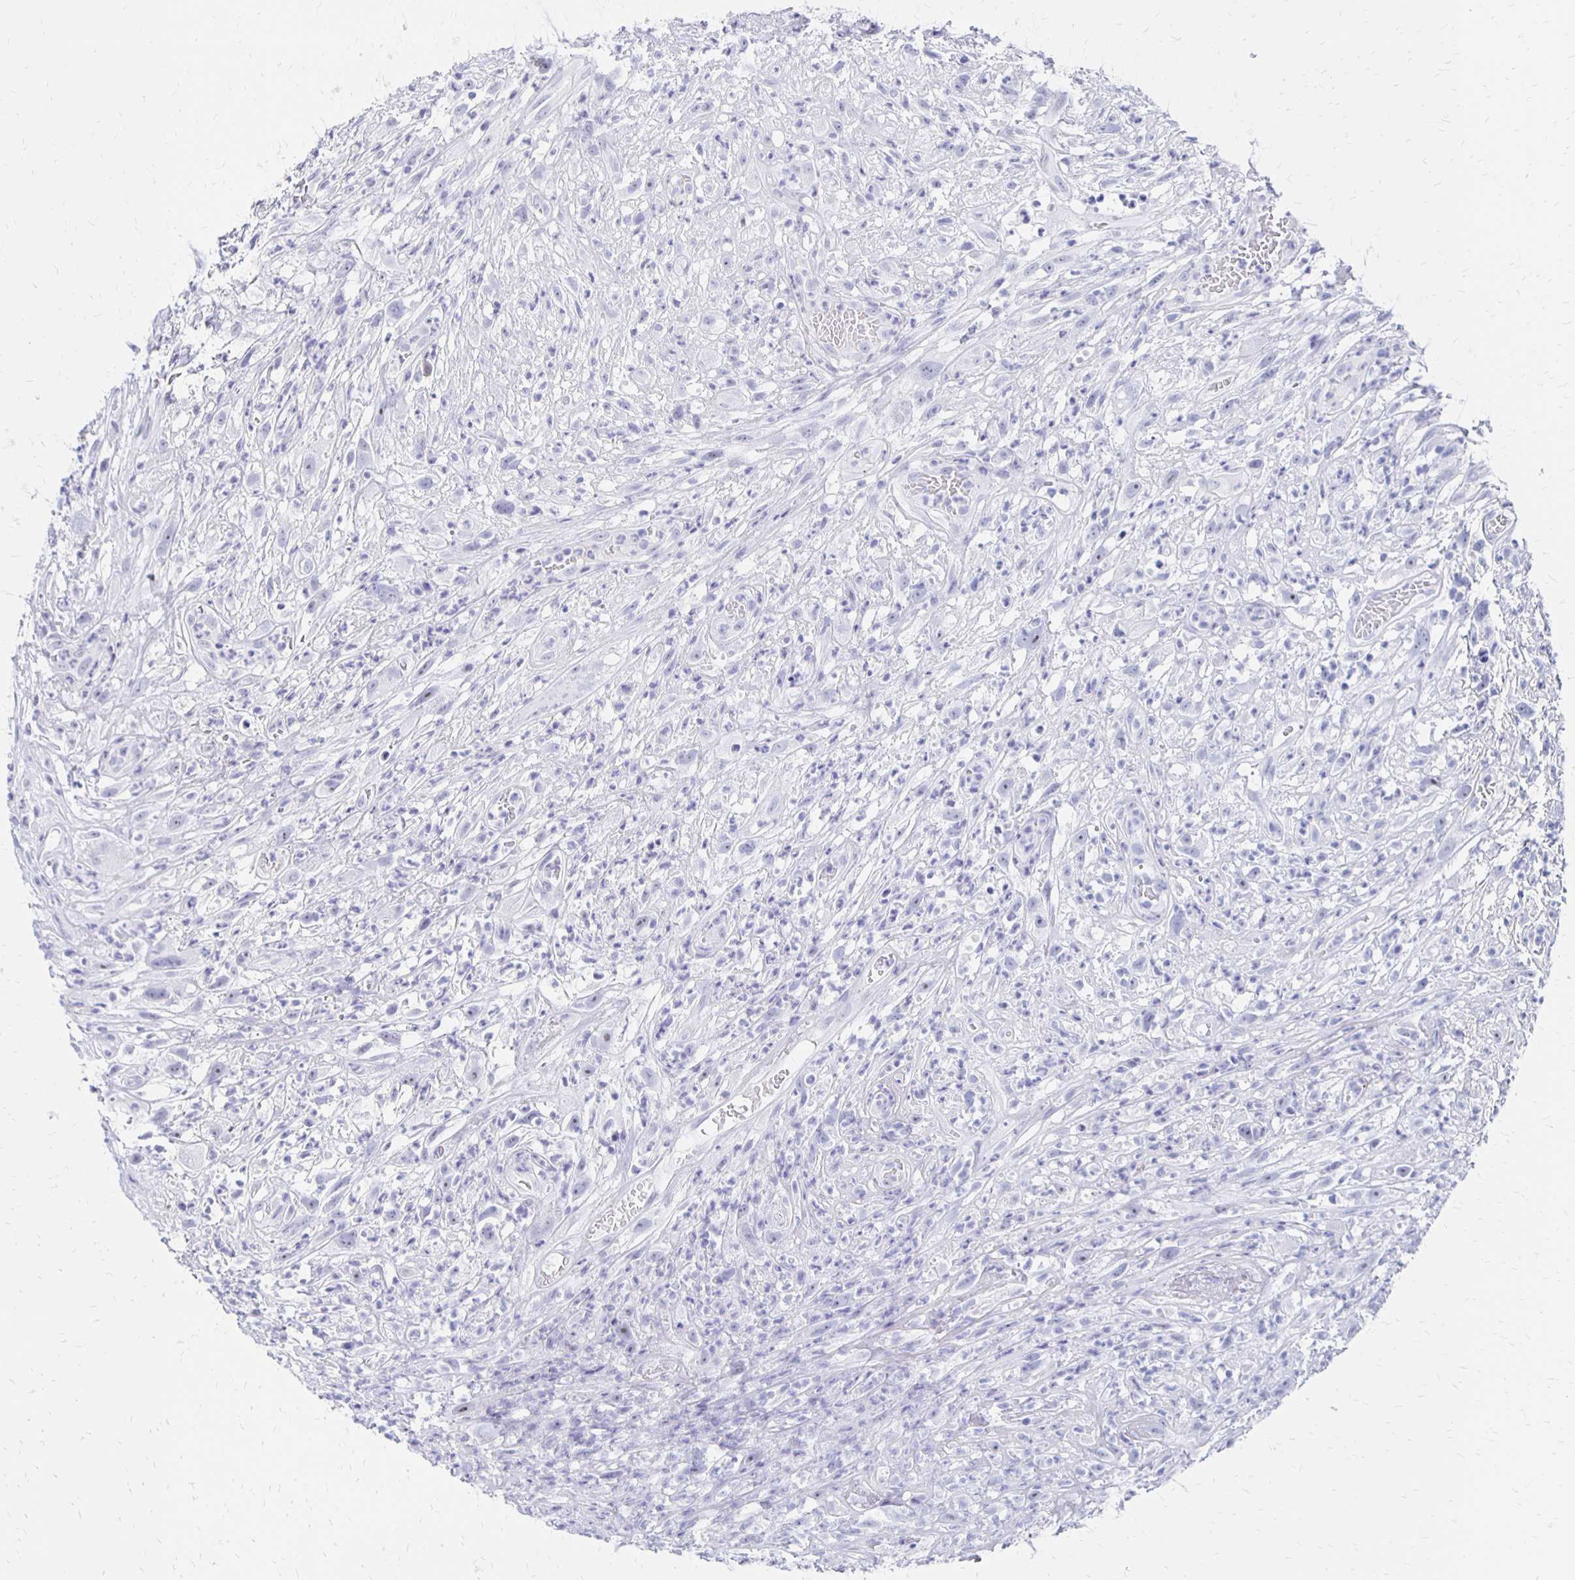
{"staining": {"intensity": "negative", "quantity": "none", "location": "none"}, "tissue": "head and neck cancer", "cell_type": "Tumor cells", "image_type": "cancer", "snomed": [{"axis": "morphology", "description": "Squamous cell carcinoma, NOS"}, {"axis": "topography", "description": "Head-Neck"}], "caption": "Protein analysis of head and neck cancer (squamous cell carcinoma) exhibits no significant expression in tumor cells.", "gene": "SYT2", "patient": {"sex": "male", "age": 65}}